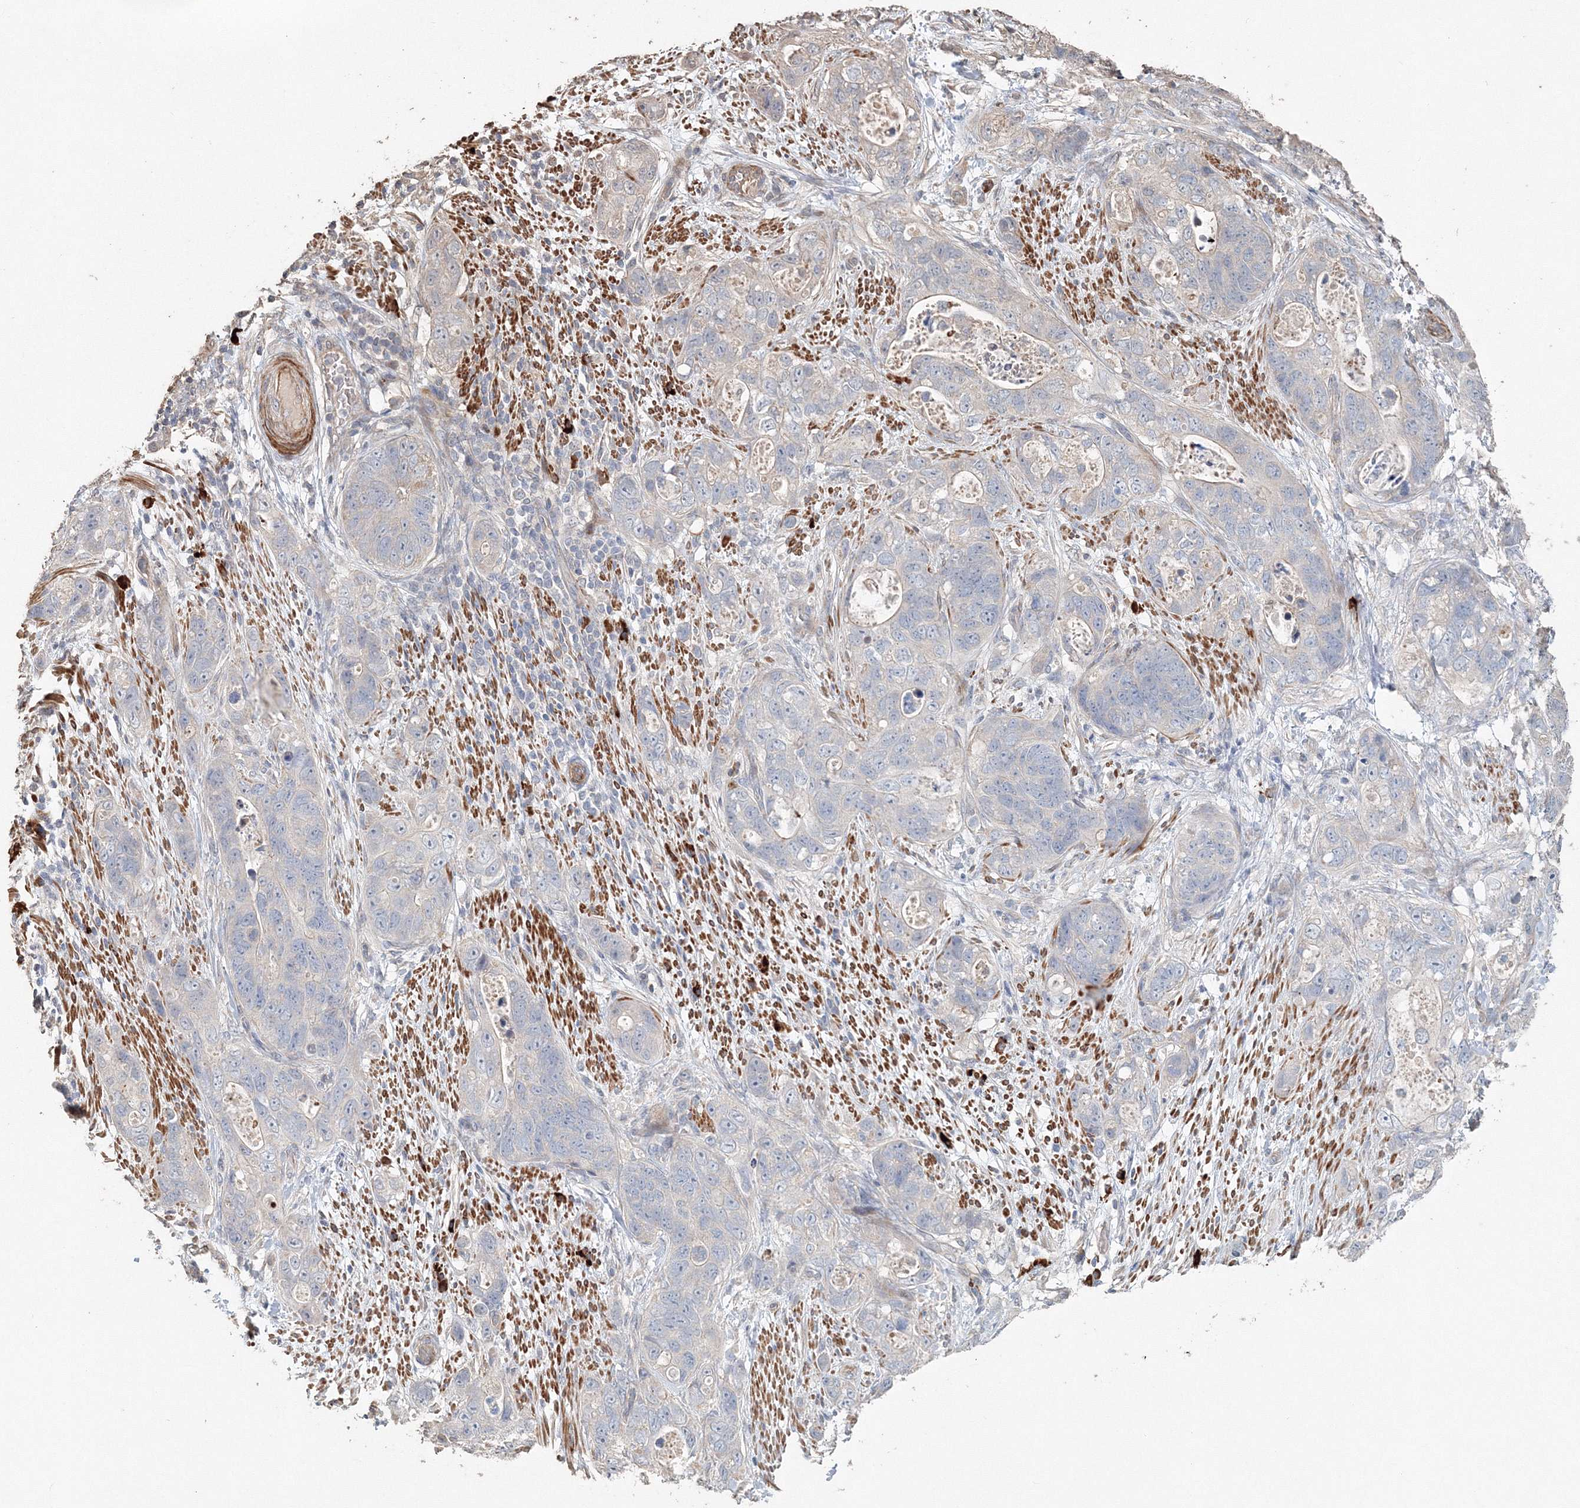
{"staining": {"intensity": "negative", "quantity": "none", "location": "none"}, "tissue": "stomach cancer", "cell_type": "Tumor cells", "image_type": "cancer", "snomed": [{"axis": "morphology", "description": "Adenocarcinoma, NOS"}, {"axis": "topography", "description": "Stomach"}], "caption": "Tumor cells show no significant expression in stomach cancer (adenocarcinoma).", "gene": "NALF2", "patient": {"sex": "female", "age": 89}}